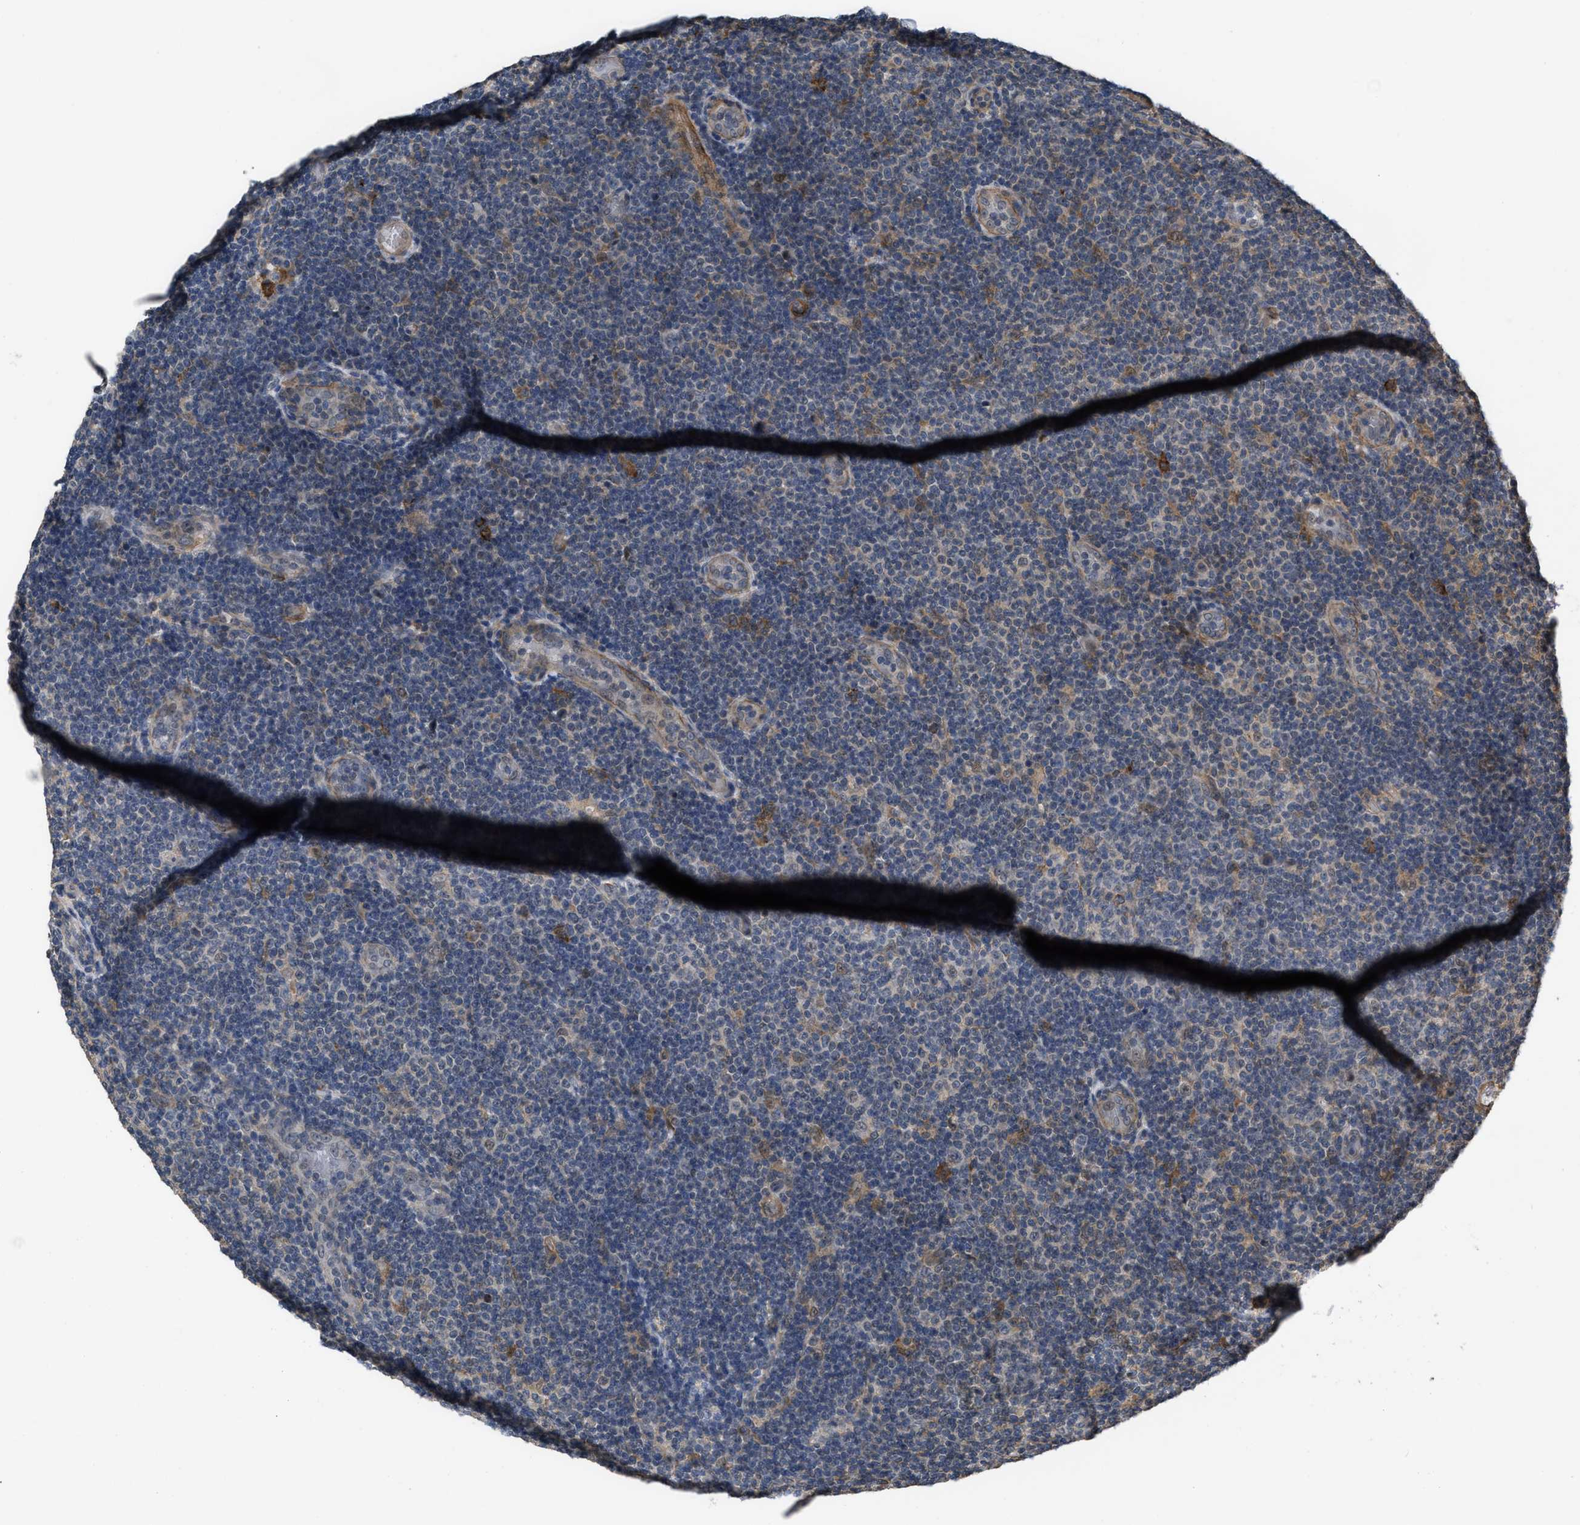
{"staining": {"intensity": "weak", "quantity": "<25%", "location": "cytoplasmic/membranous"}, "tissue": "lymphoma", "cell_type": "Tumor cells", "image_type": "cancer", "snomed": [{"axis": "morphology", "description": "Malignant lymphoma, non-Hodgkin's type, Low grade"}, {"axis": "topography", "description": "Lymph node"}], "caption": "The histopathology image displays no staining of tumor cells in lymphoma.", "gene": "UTRN", "patient": {"sex": "male", "age": 83}}